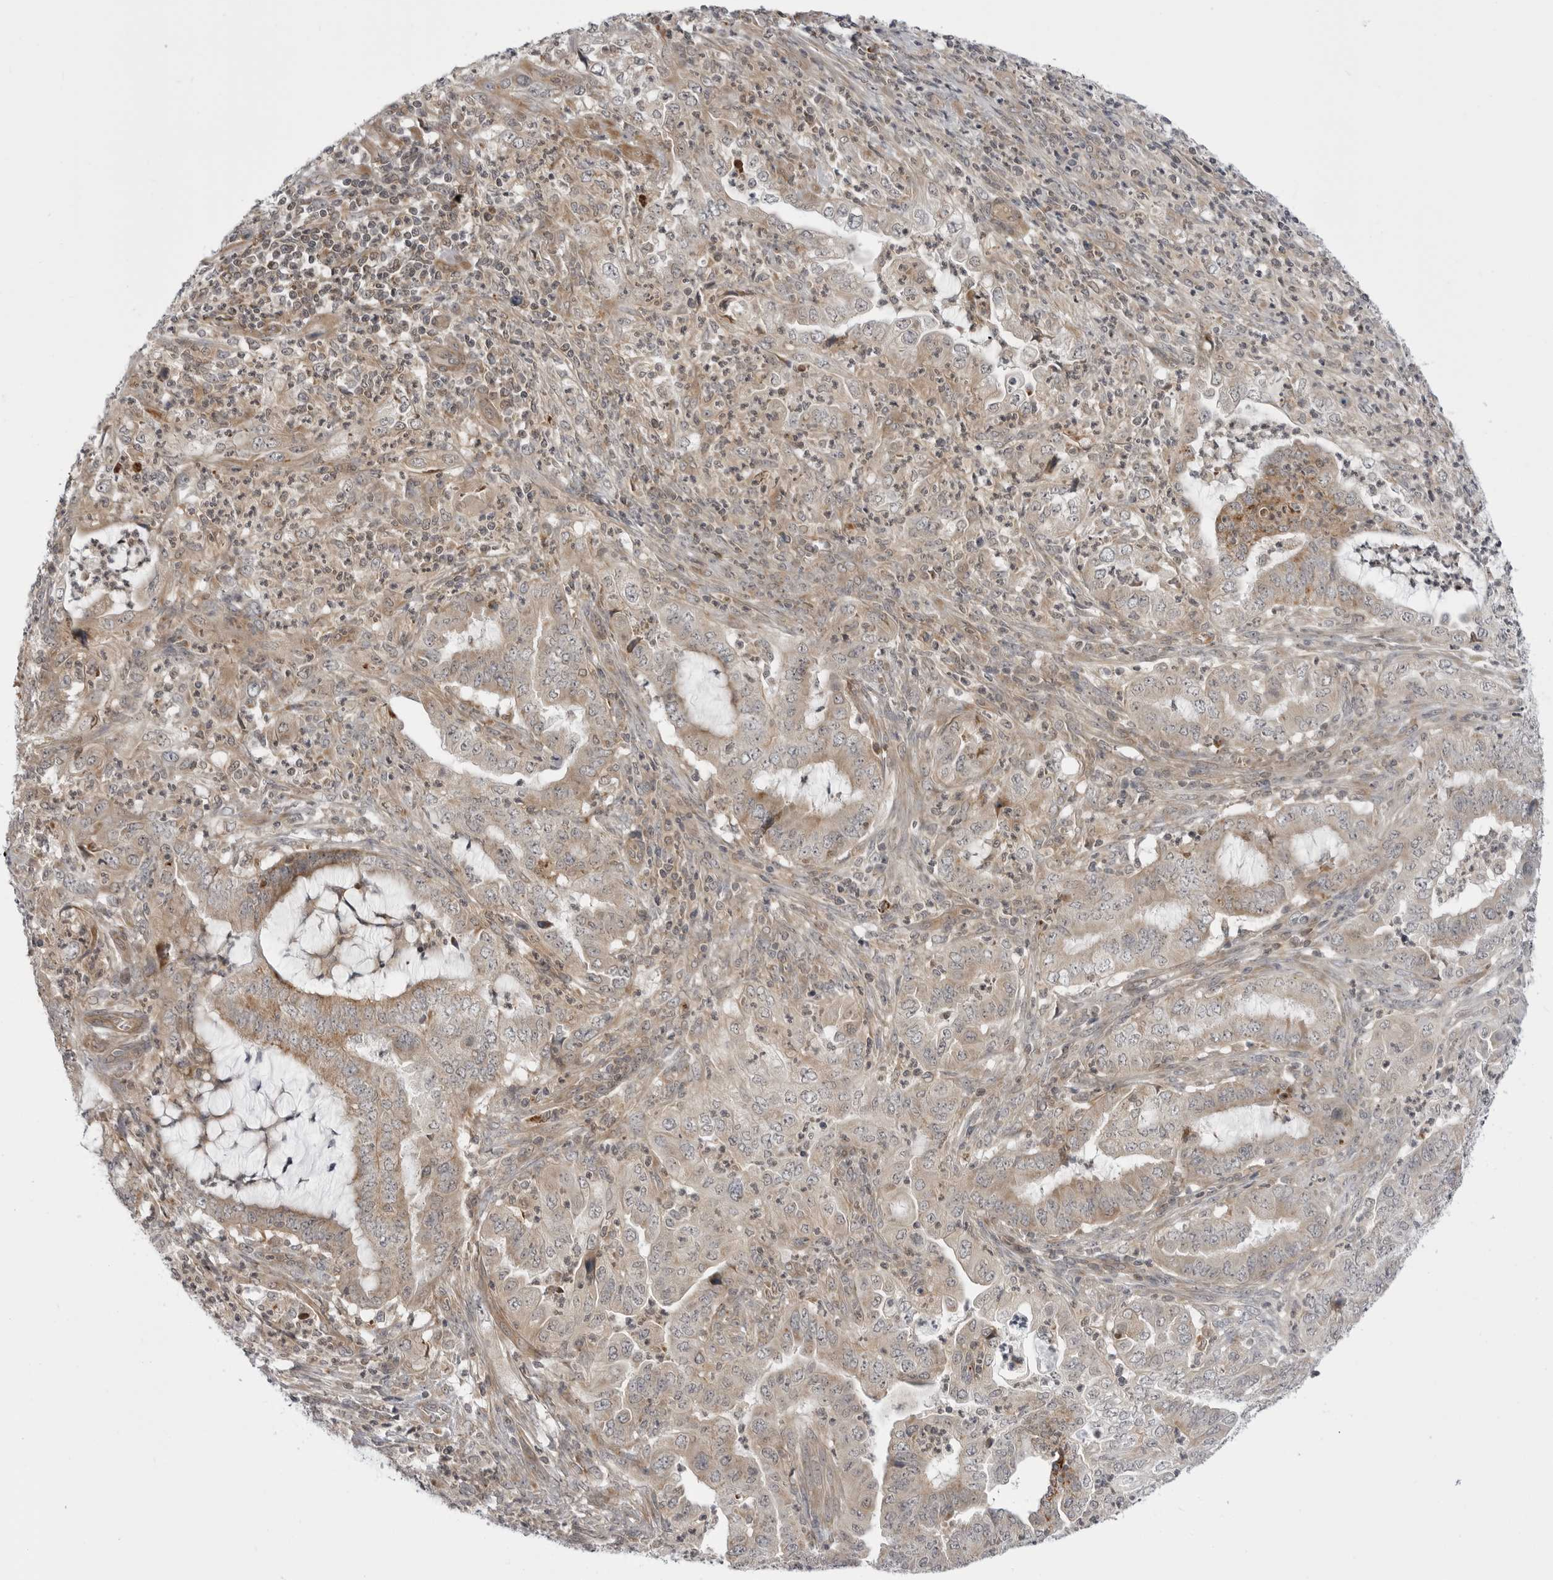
{"staining": {"intensity": "weak", "quantity": "25%-75%", "location": "cytoplasmic/membranous"}, "tissue": "endometrial cancer", "cell_type": "Tumor cells", "image_type": "cancer", "snomed": [{"axis": "morphology", "description": "Adenocarcinoma, NOS"}, {"axis": "topography", "description": "Endometrium"}], "caption": "An immunohistochemistry (IHC) photomicrograph of neoplastic tissue is shown. Protein staining in brown shows weak cytoplasmic/membranous positivity in endometrial adenocarcinoma within tumor cells.", "gene": "CCDC18", "patient": {"sex": "female", "age": 51}}